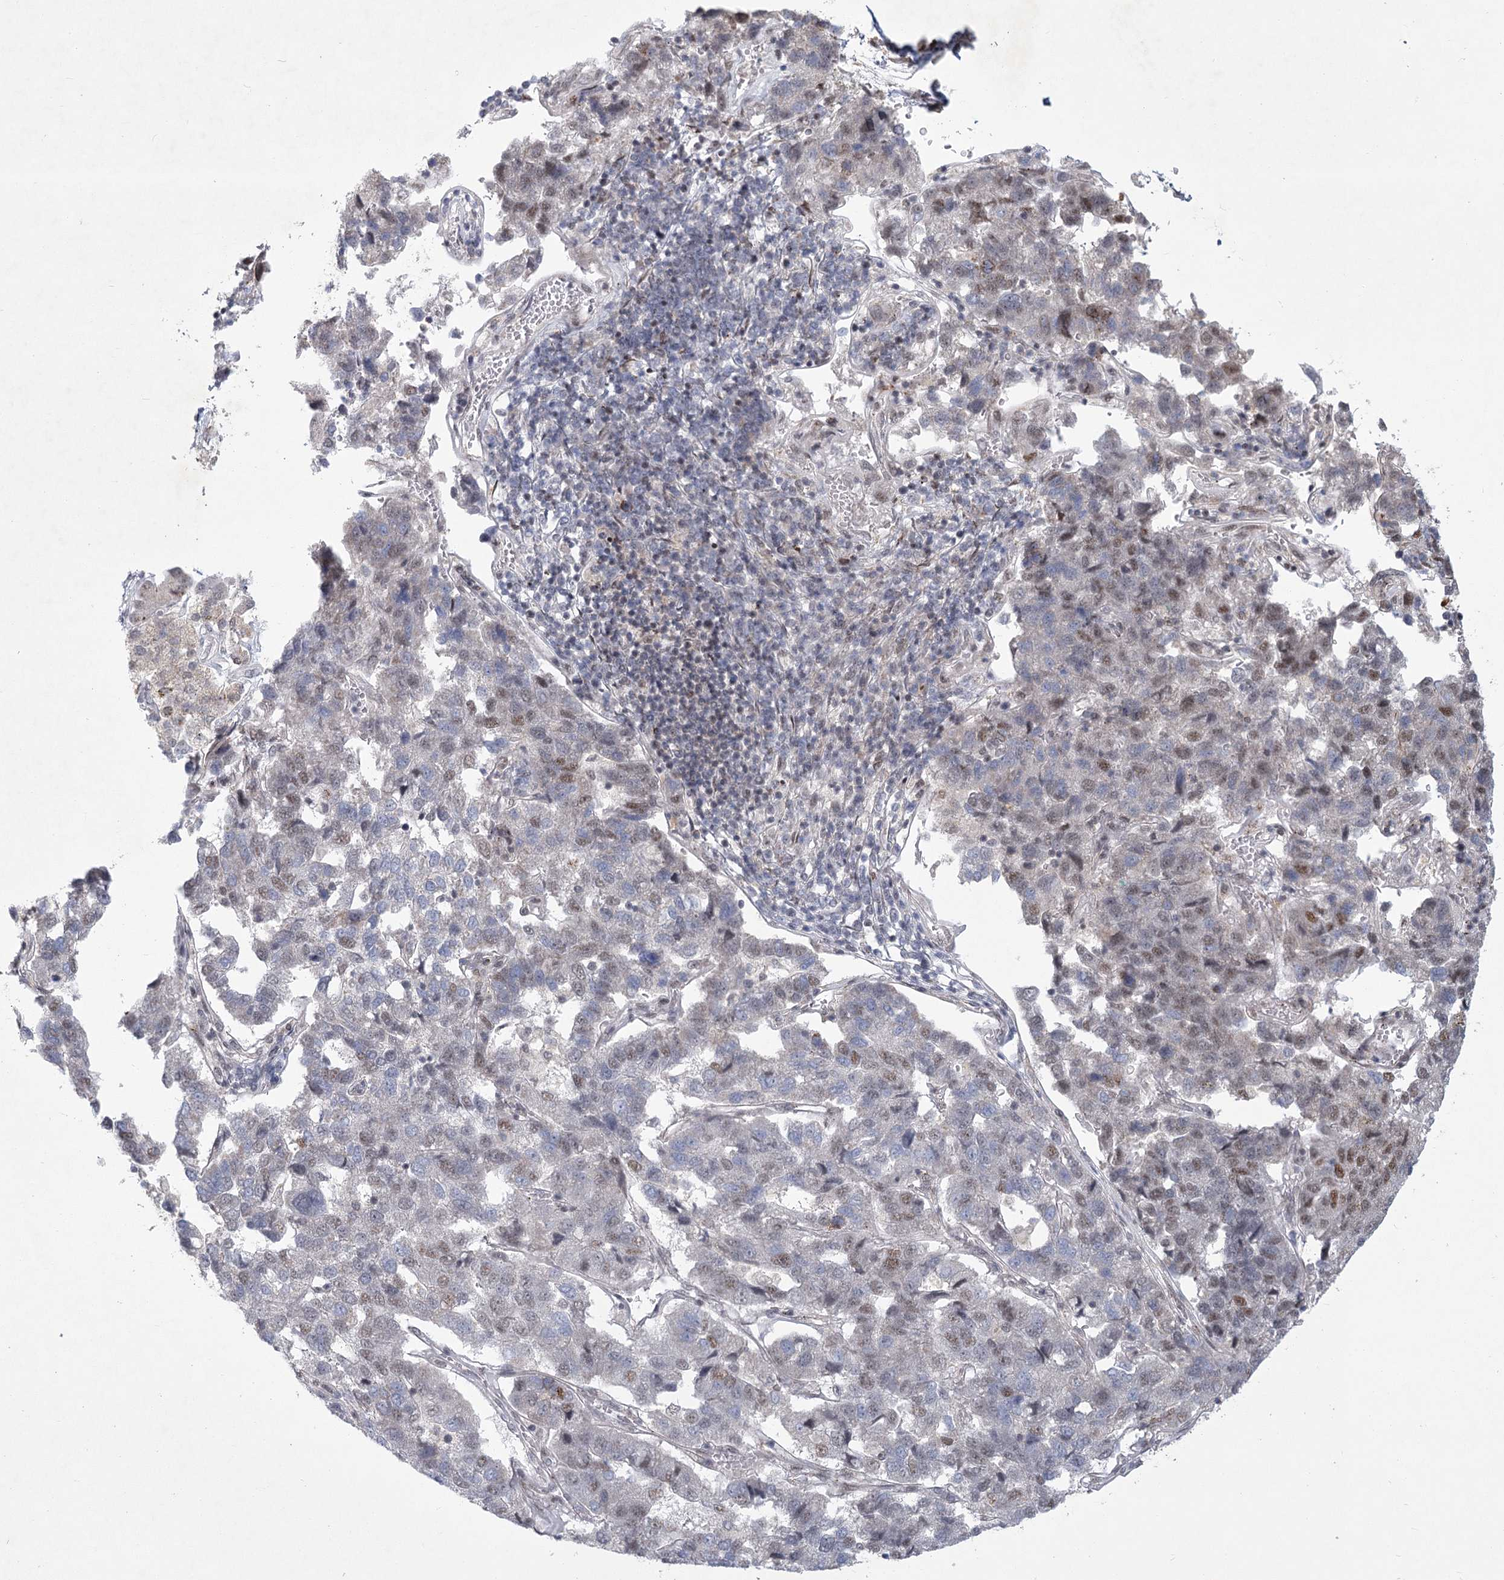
{"staining": {"intensity": "weak", "quantity": "<25%", "location": "nuclear"}, "tissue": "pancreatic cancer", "cell_type": "Tumor cells", "image_type": "cancer", "snomed": [{"axis": "morphology", "description": "Adenocarcinoma, NOS"}, {"axis": "topography", "description": "Pancreas"}], "caption": "DAB (3,3'-diaminobenzidine) immunohistochemical staining of human pancreatic cancer reveals no significant expression in tumor cells.", "gene": "CIB4", "patient": {"sex": "female", "age": 61}}